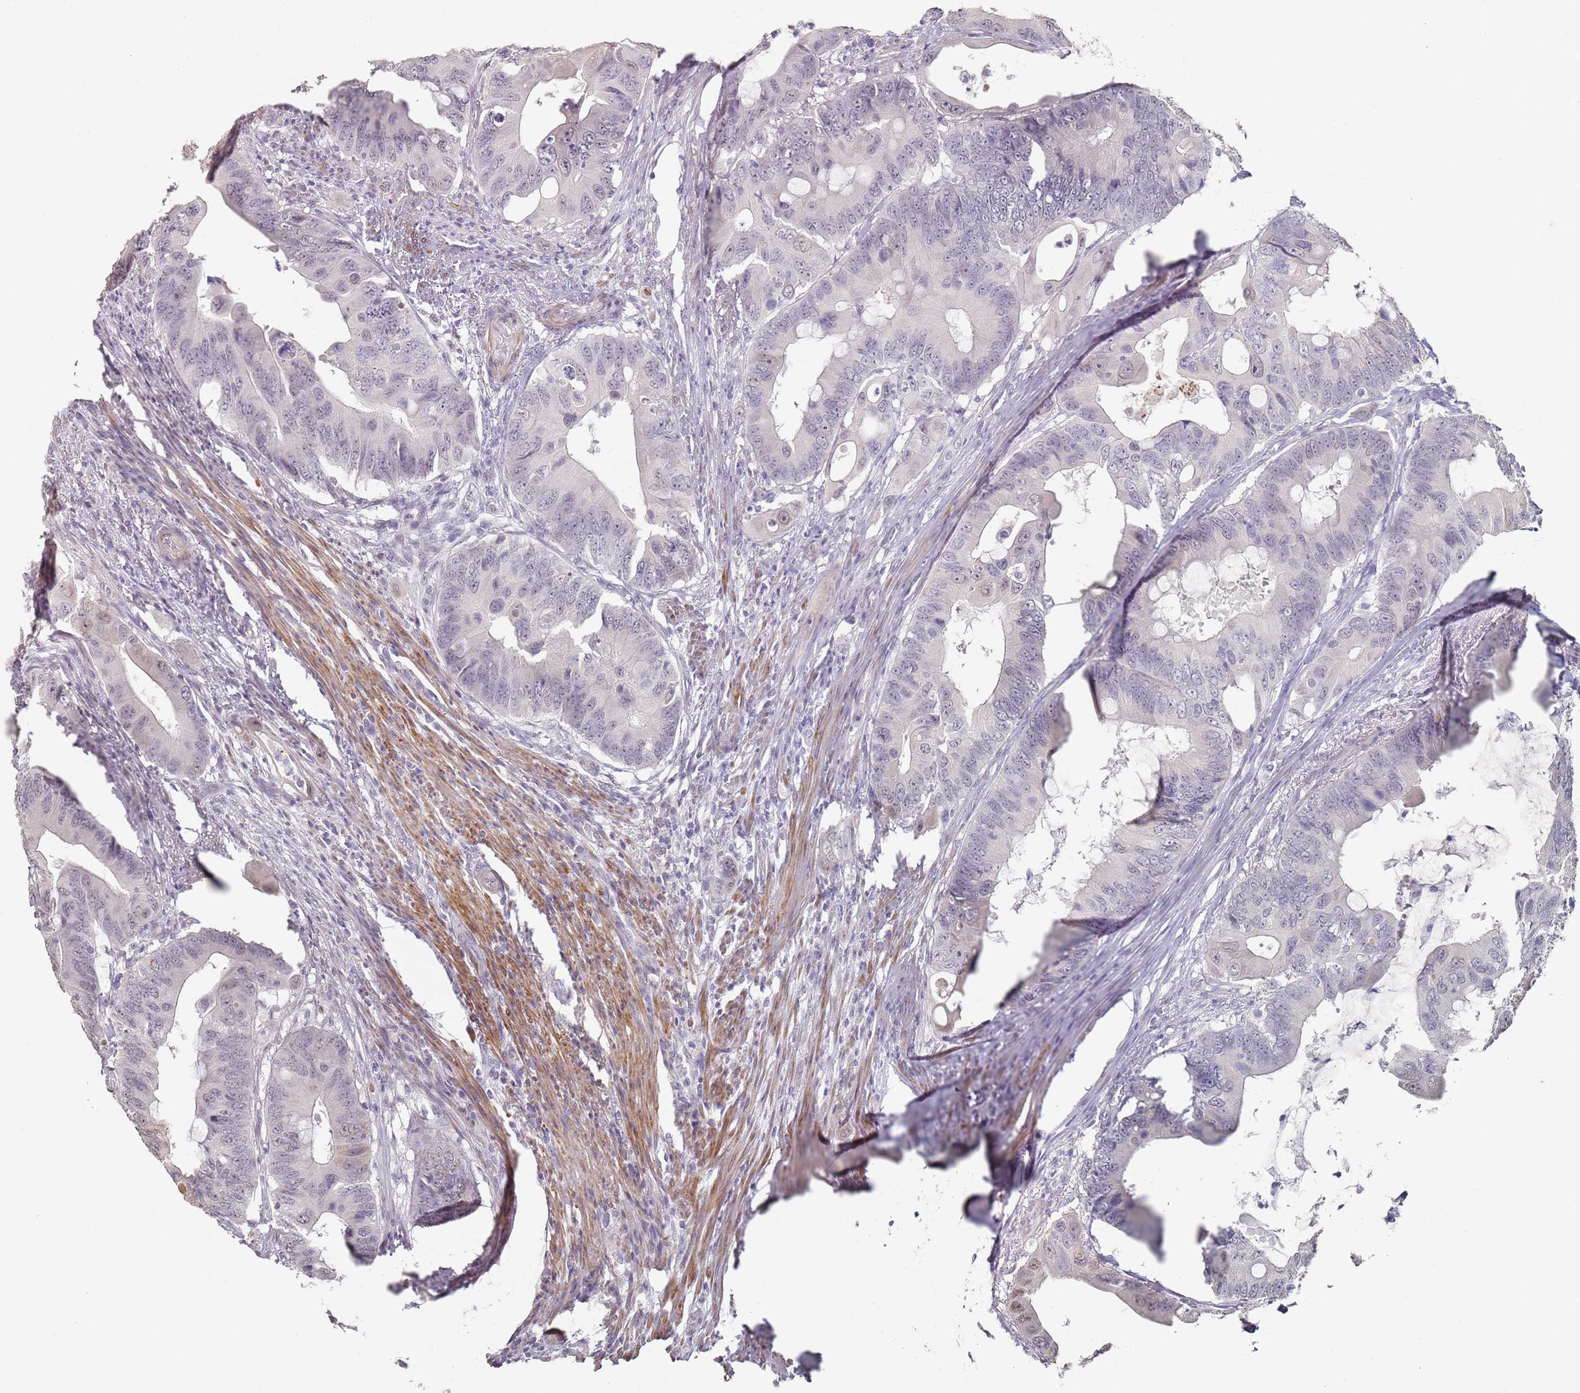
{"staining": {"intensity": "weak", "quantity": "<25%", "location": "nuclear"}, "tissue": "colorectal cancer", "cell_type": "Tumor cells", "image_type": "cancer", "snomed": [{"axis": "morphology", "description": "Adenocarcinoma, NOS"}, {"axis": "topography", "description": "Colon"}], "caption": "Human colorectal cancer stained for a protein using immunohistochemistry demonstrates no staining in tumor cells.", "gene": "DNAH11", "patient": {"sex": "male", "age": 71}}